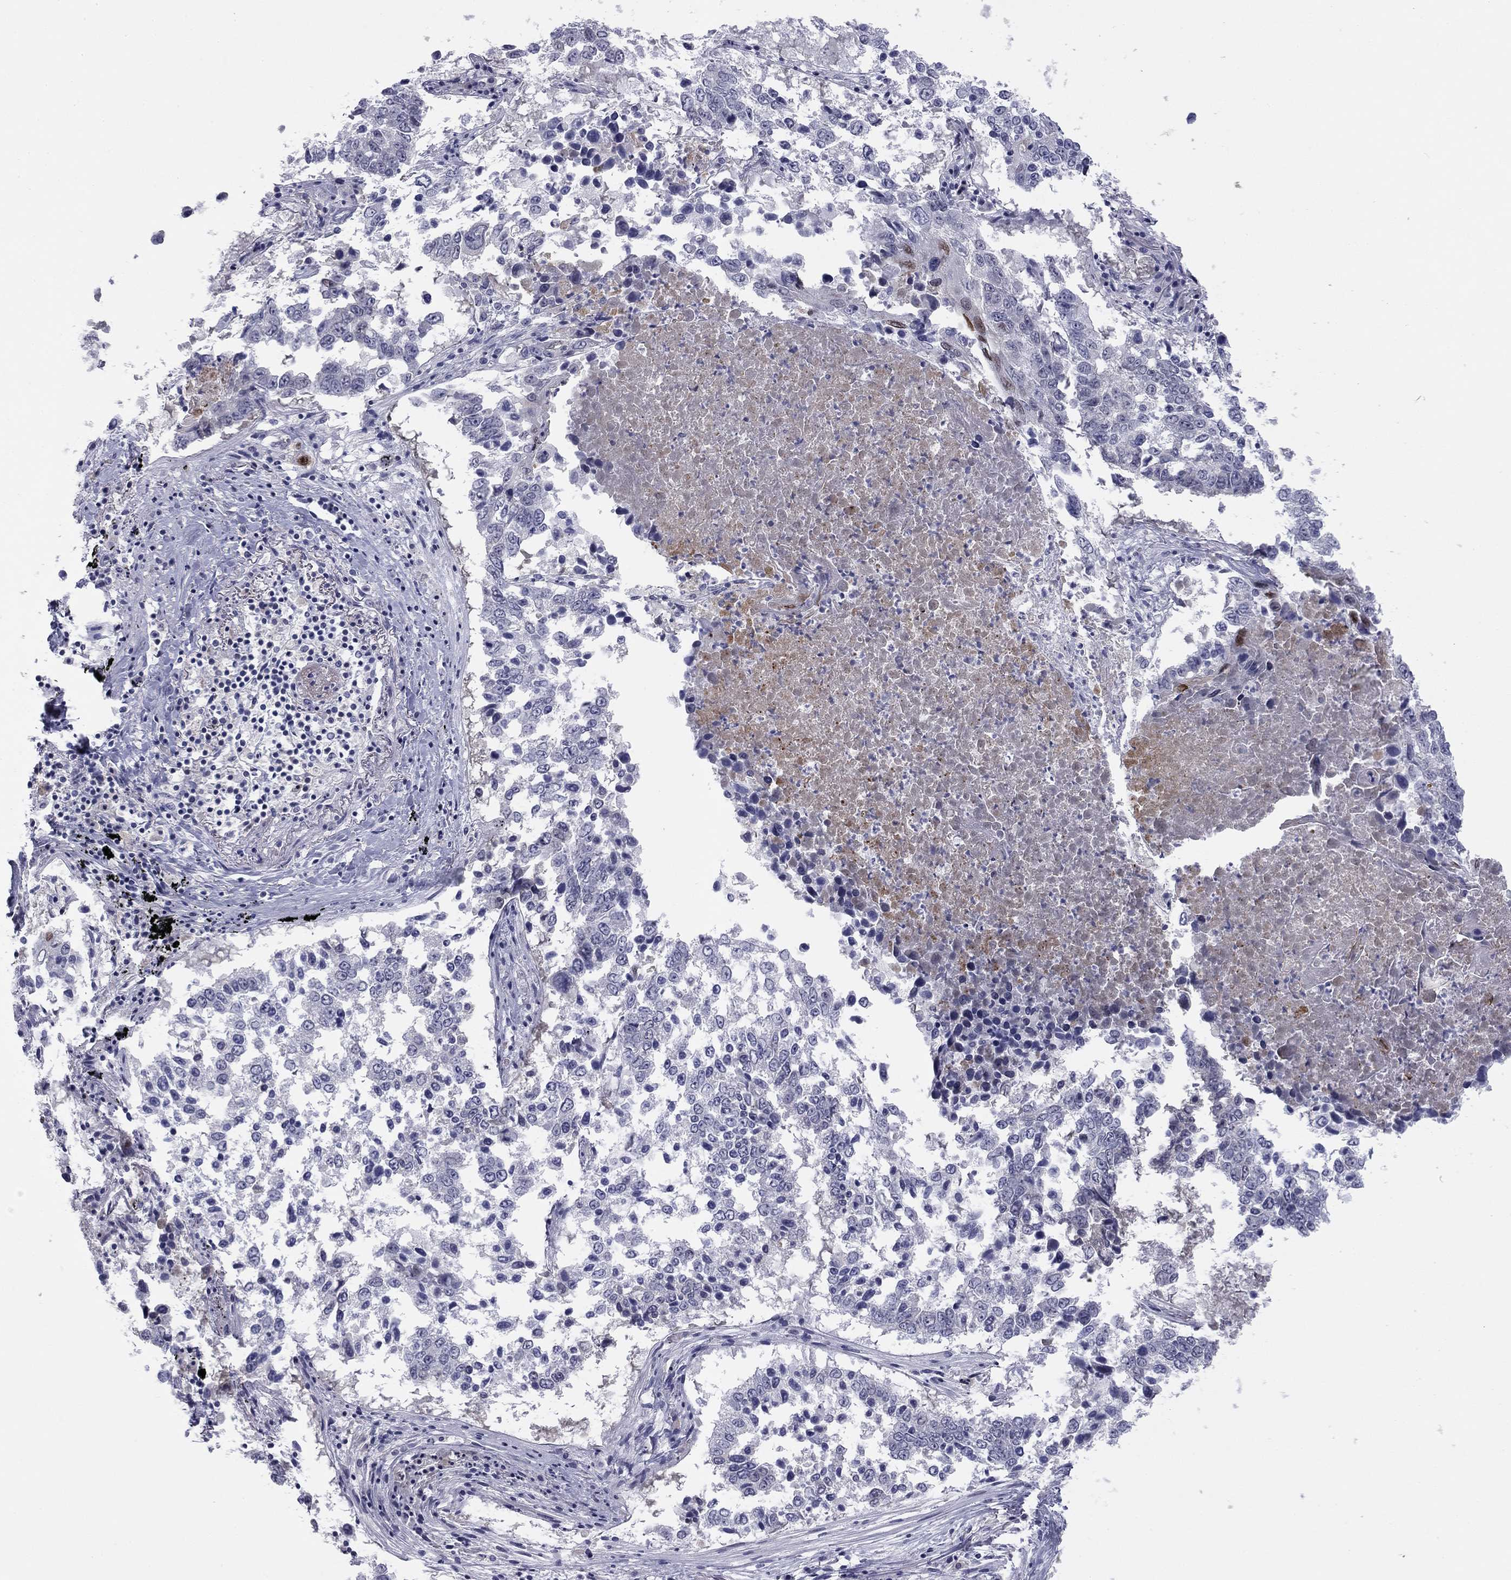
{"staining": {"intensity": "negative", "quantity": "none", "location": "none"}, "tissue": "lung cancer", "cell_type": "Tumor cells", "image_type": "cancer", "snomed": [{"axis": "morphology", "description": "Squamous cell carcinoma, NOS"}, {"axis": "topography", "description": "Lung"}], "caption": "This is an immunohistochemistry (IHC) micrograph of human lung cancer (squamous cell carcinoma). There is no expression in tumor cells.", "gene": "TFAP2B", "patient": {"sex": "male", "age": 82}}